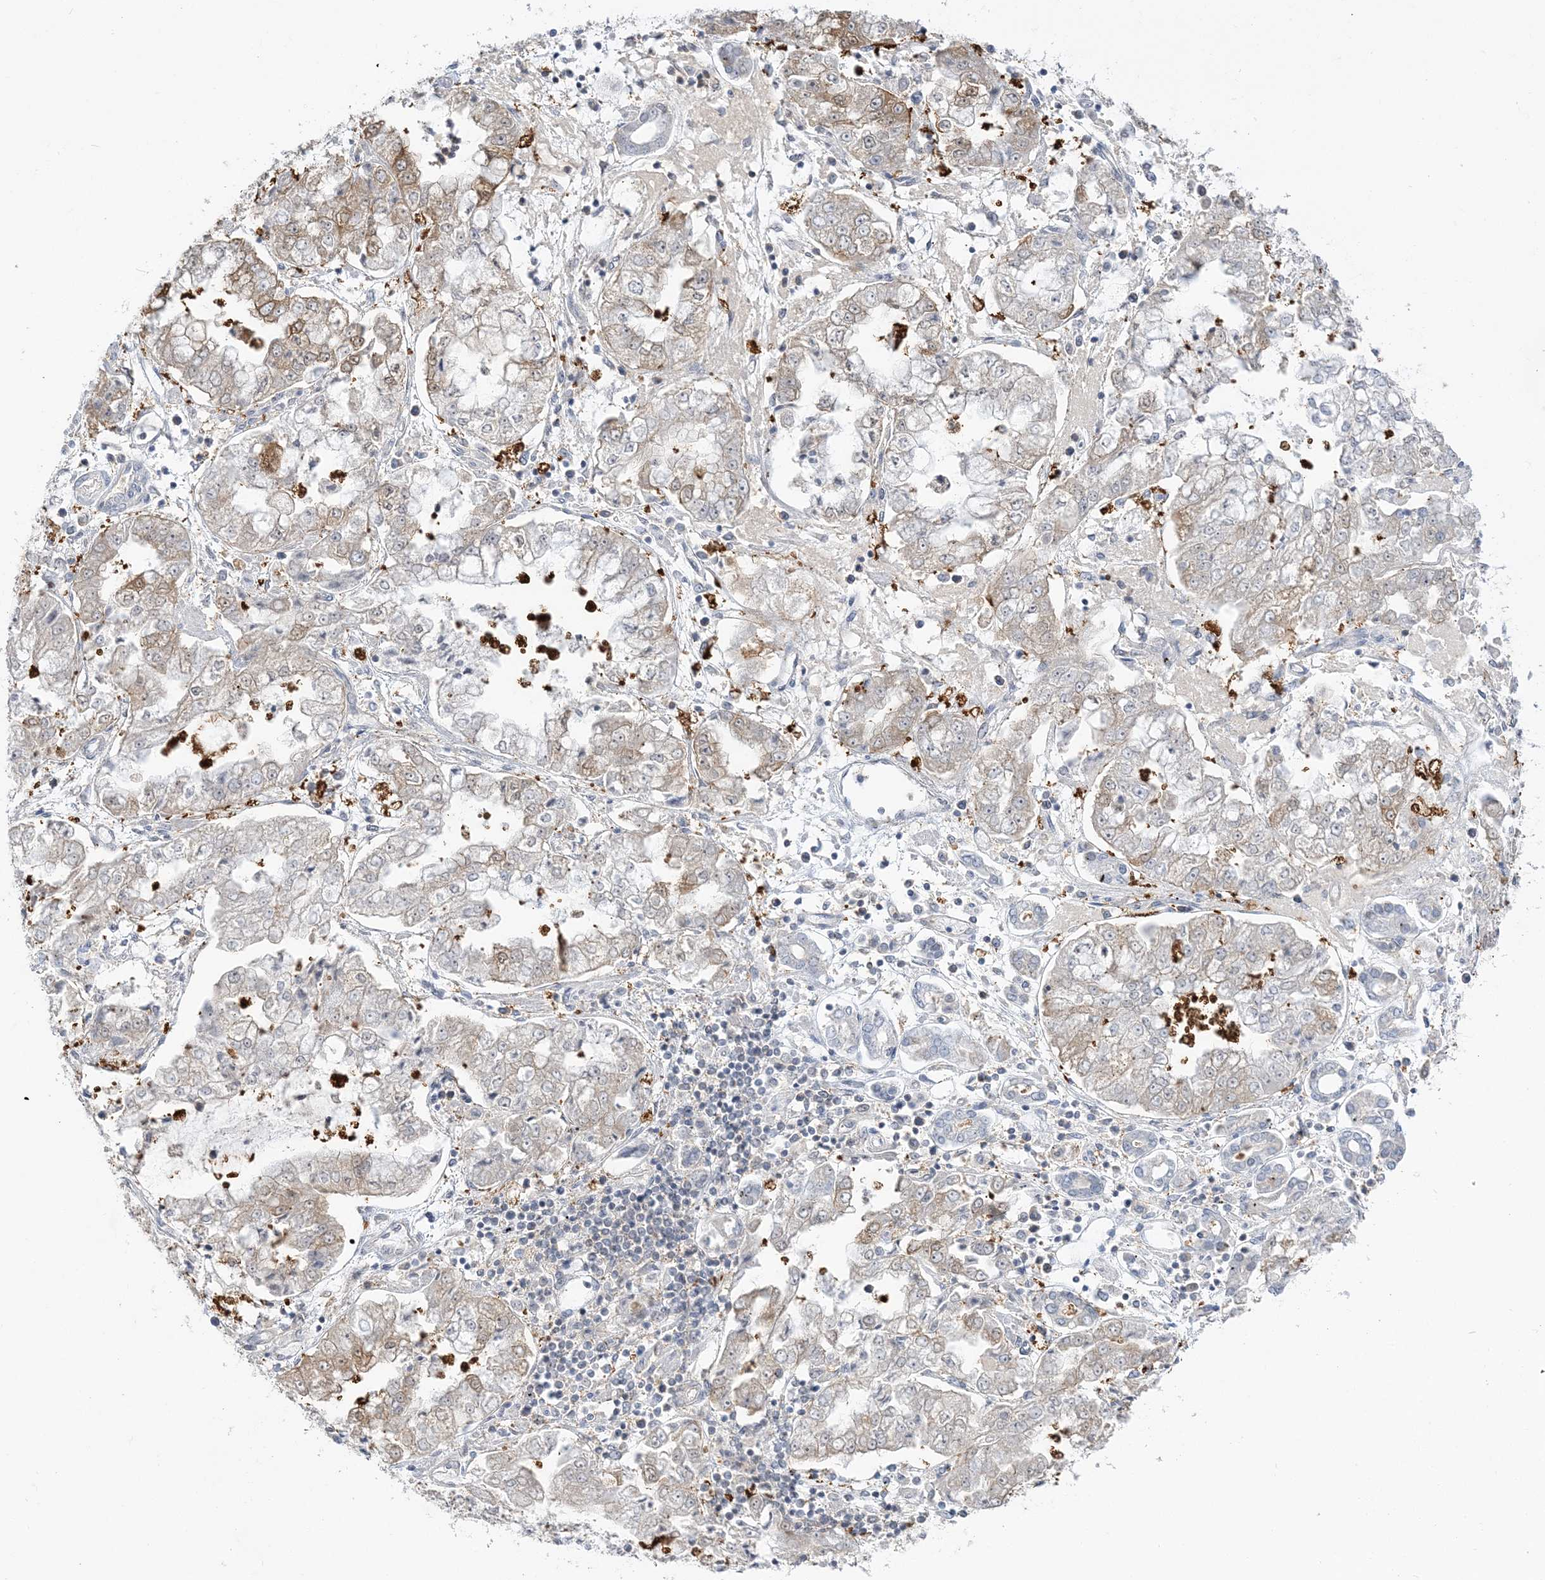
{"staining": {"intensity": "moderate", "quantity": "<25%", "location": "cytoplasmic/membranous"}, "tissue": "stomach cancer", "cell_type": "Tumor cells", "image_type": "cancer", "snomed": [{"axis": "morphology", "description": "Adenocarcinoma, NOS"}, {"axis": "topography", "description": "Stomach"}], "caption": "Immunohistochemistry of human adenocarcinoma (stomach) shows low levels of moderate cytoplasmic/membranous staining in about <25% of tumor cells. Nuclei are stained in blue.", "gene": "THADA", "patient": {"sex": "male", "age": 76}}